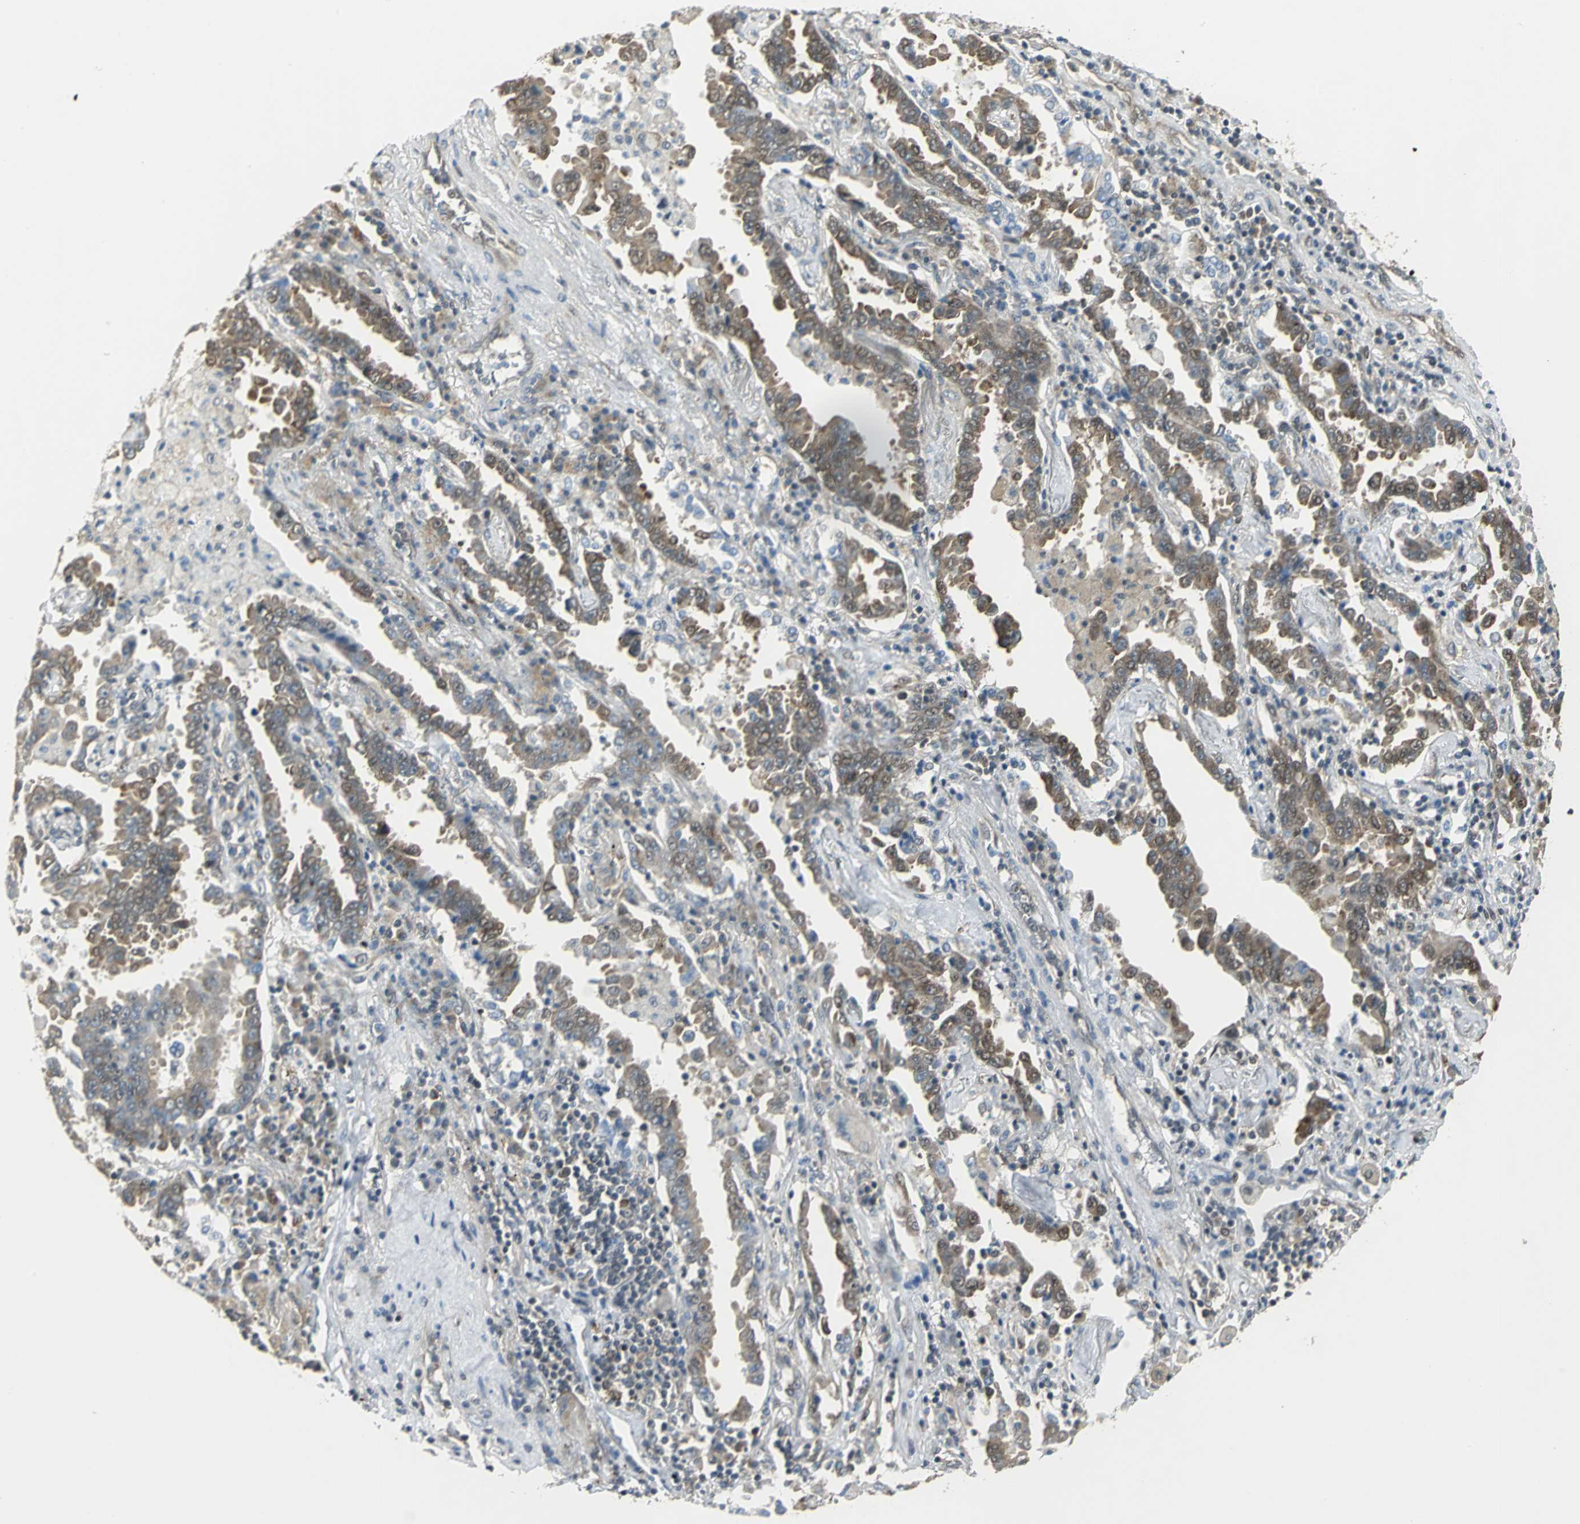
{"staining": {"intensity": "weak", "quantity": "25%-75%", "location": "cytoplasmic/membranous"}, "tissue": "lung cancer", "cell_type": "Tumor cells", "image_type": "cancer", "snomed": [{"axis": "morphology", "description": "Normal tissue, NOS"}, {"axis": "morphology", "description": "Inflammation, NOS"}, {"axis": "morphology", "description": "Adenocarcinoma, NOS"}, {"axis": "topography", "description": "Lung"}], "caption": "The micrograph demonstrates immunohistochemical staining of lung cancer (adenocarcinoma). There is weak cytoplasmic/membranous staining is present in about 25%-75% of tumor cells.", "gene": "DDX5", "patient": {"sex": "female", "age": 64}}